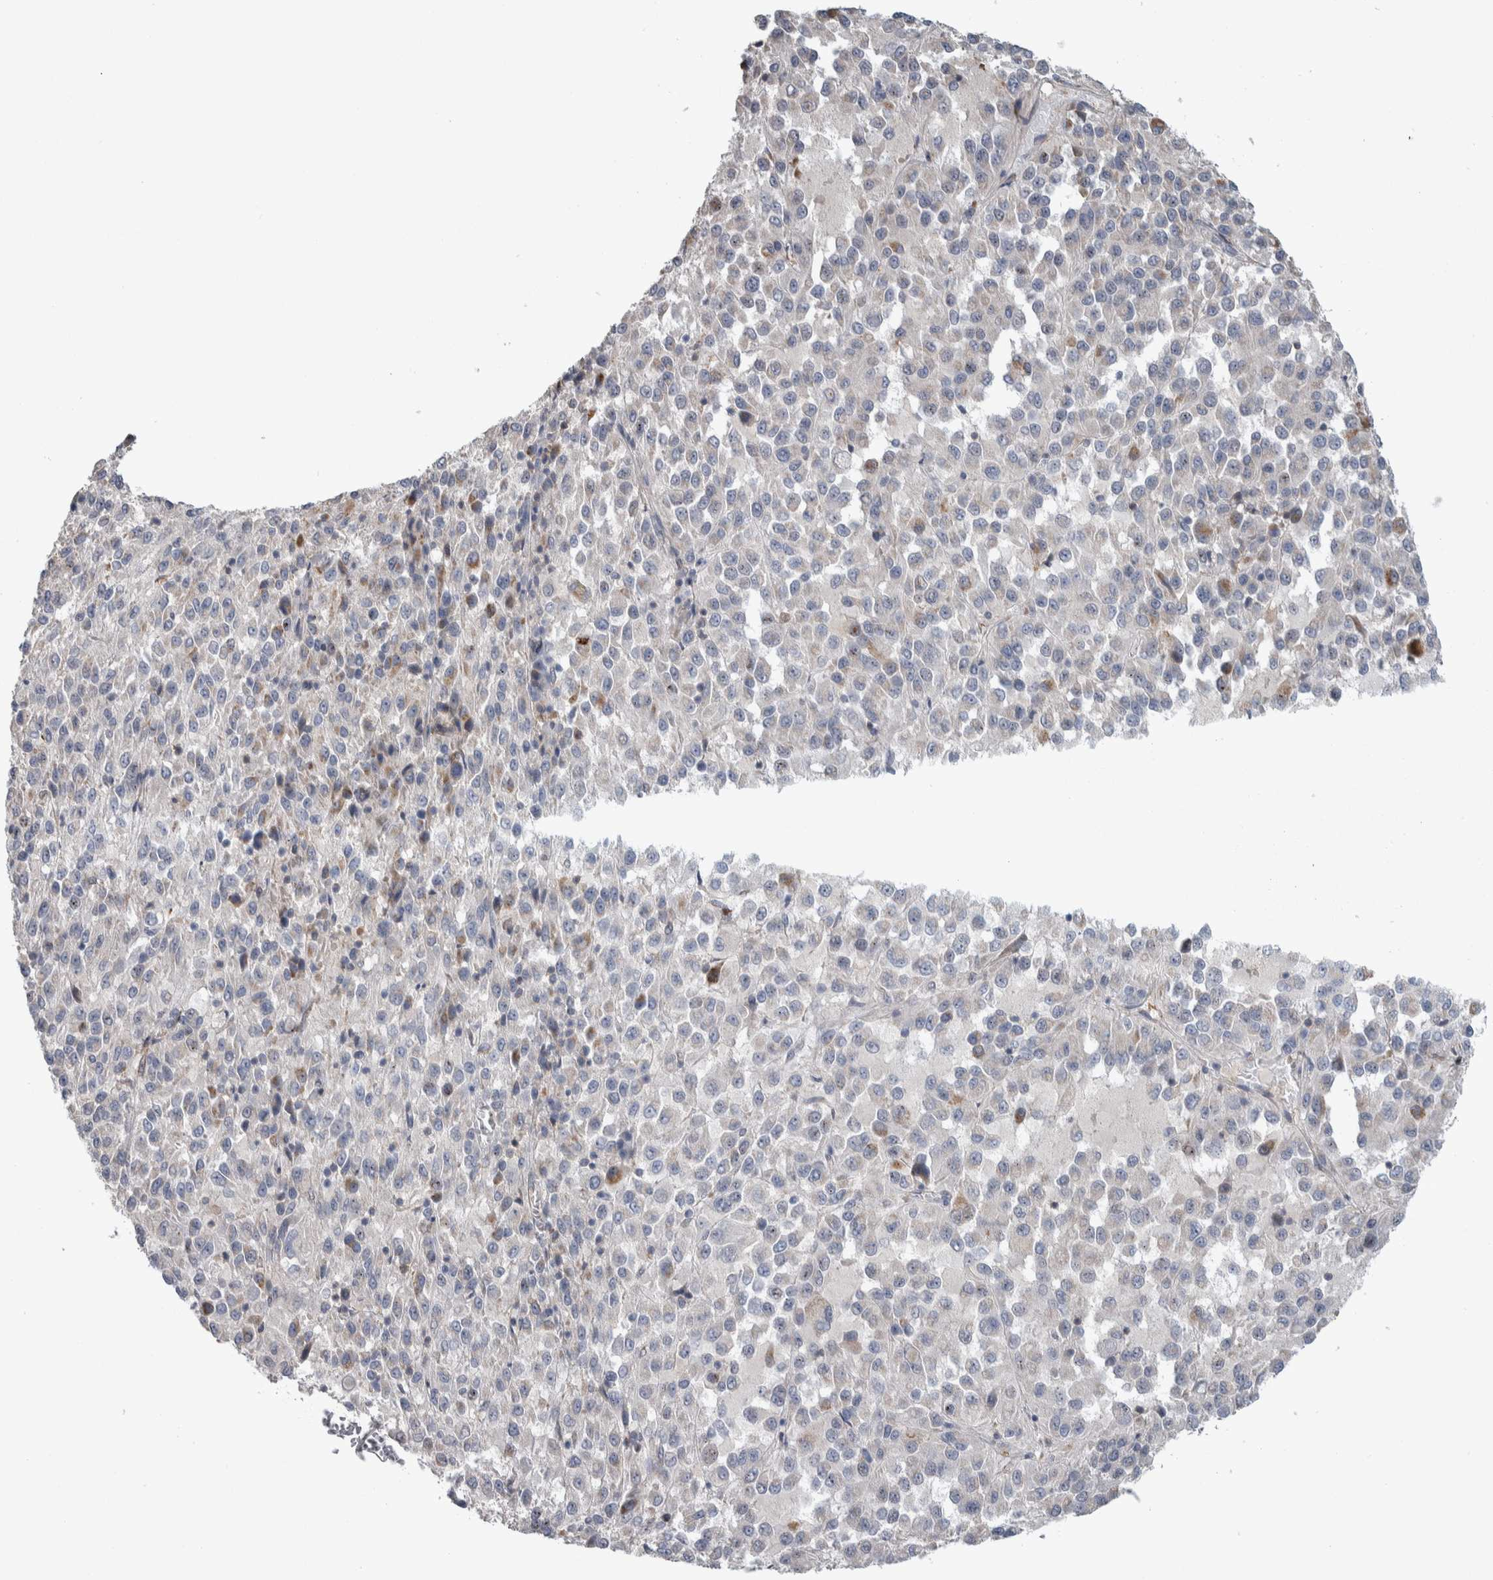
{"staining": {"intensity": "negative", "quantity": "none", "location": "none"}, "tissue": "melanoma", "cell_type": "Tumor cells", "image_type": "cancer", "snomed": [{"axis": "morphology", "description": "Malignant melanoma, Metastatic site"}, {"axis": "topography", "description": "Lung"}], "caption": "Tumor cells show no significant staining in malignant melanoma (metastatic site). Brightfield microscopy of IHC stained with DAB (brown) and hematoxylin (blue), captured at high magnification.", "gene": "TAX1BP1", "patient": {"sex": "male", "age": 64}}